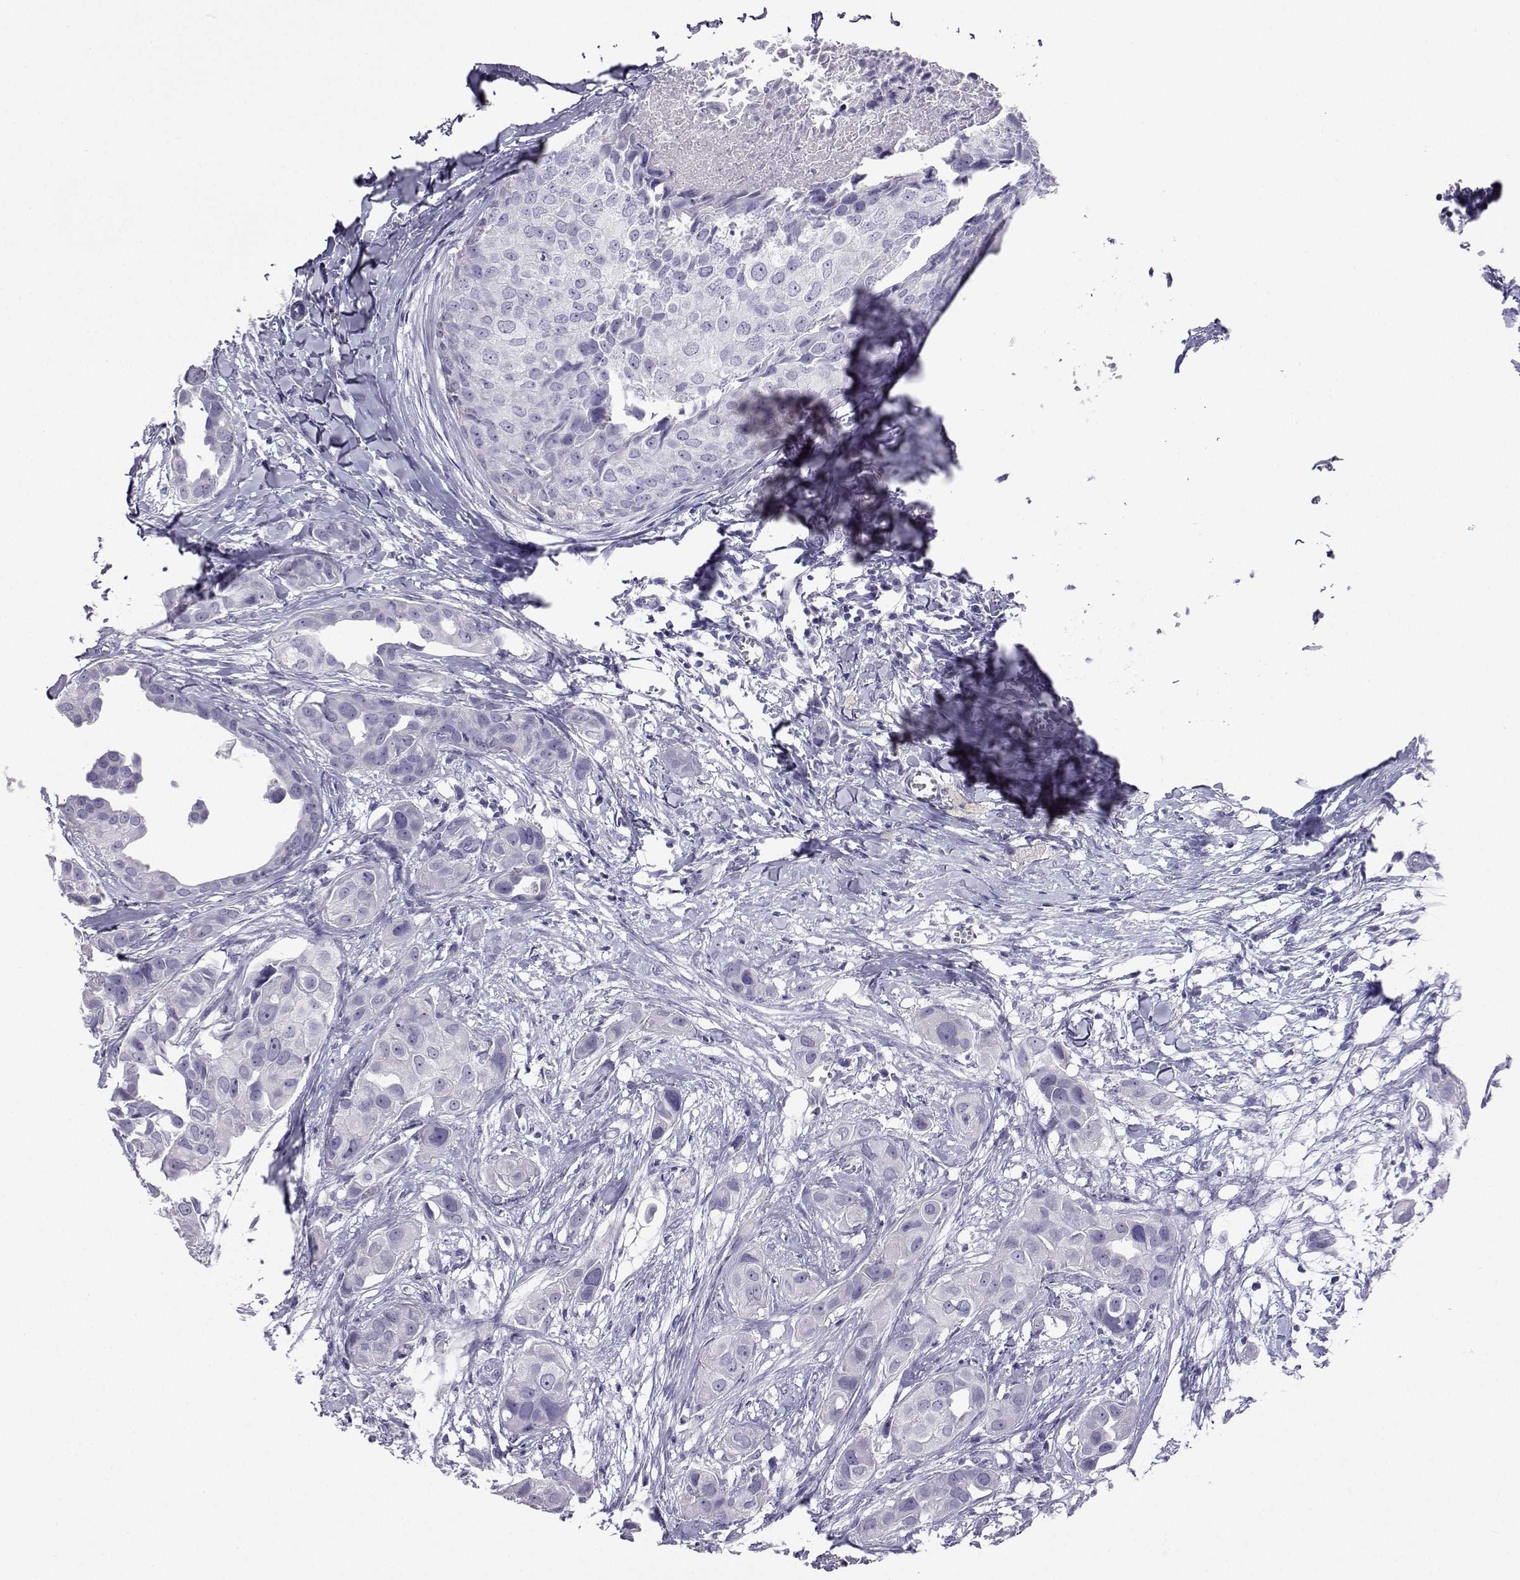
{"staining": {"intensity": "negative", "quantity": "none", "location": "none"}, "tissue": "breast cancer", "cell_type": "Tumor cells", "image_type": "cancer", "snomed": [{"axis": "morphology", "description": "Duct carcinoma"}, {"axis": "topography", "description": "Breast"}], "caption": "The immunohistochemistry (IHC) micrograph has no significant staining in tumor cells of breast cancer tissue. (Brightfield microscopy of DAB immunohistochemistry at high magnification).", "gene": "PLIN4", "patient": {"sex": "female", "age": 38}}